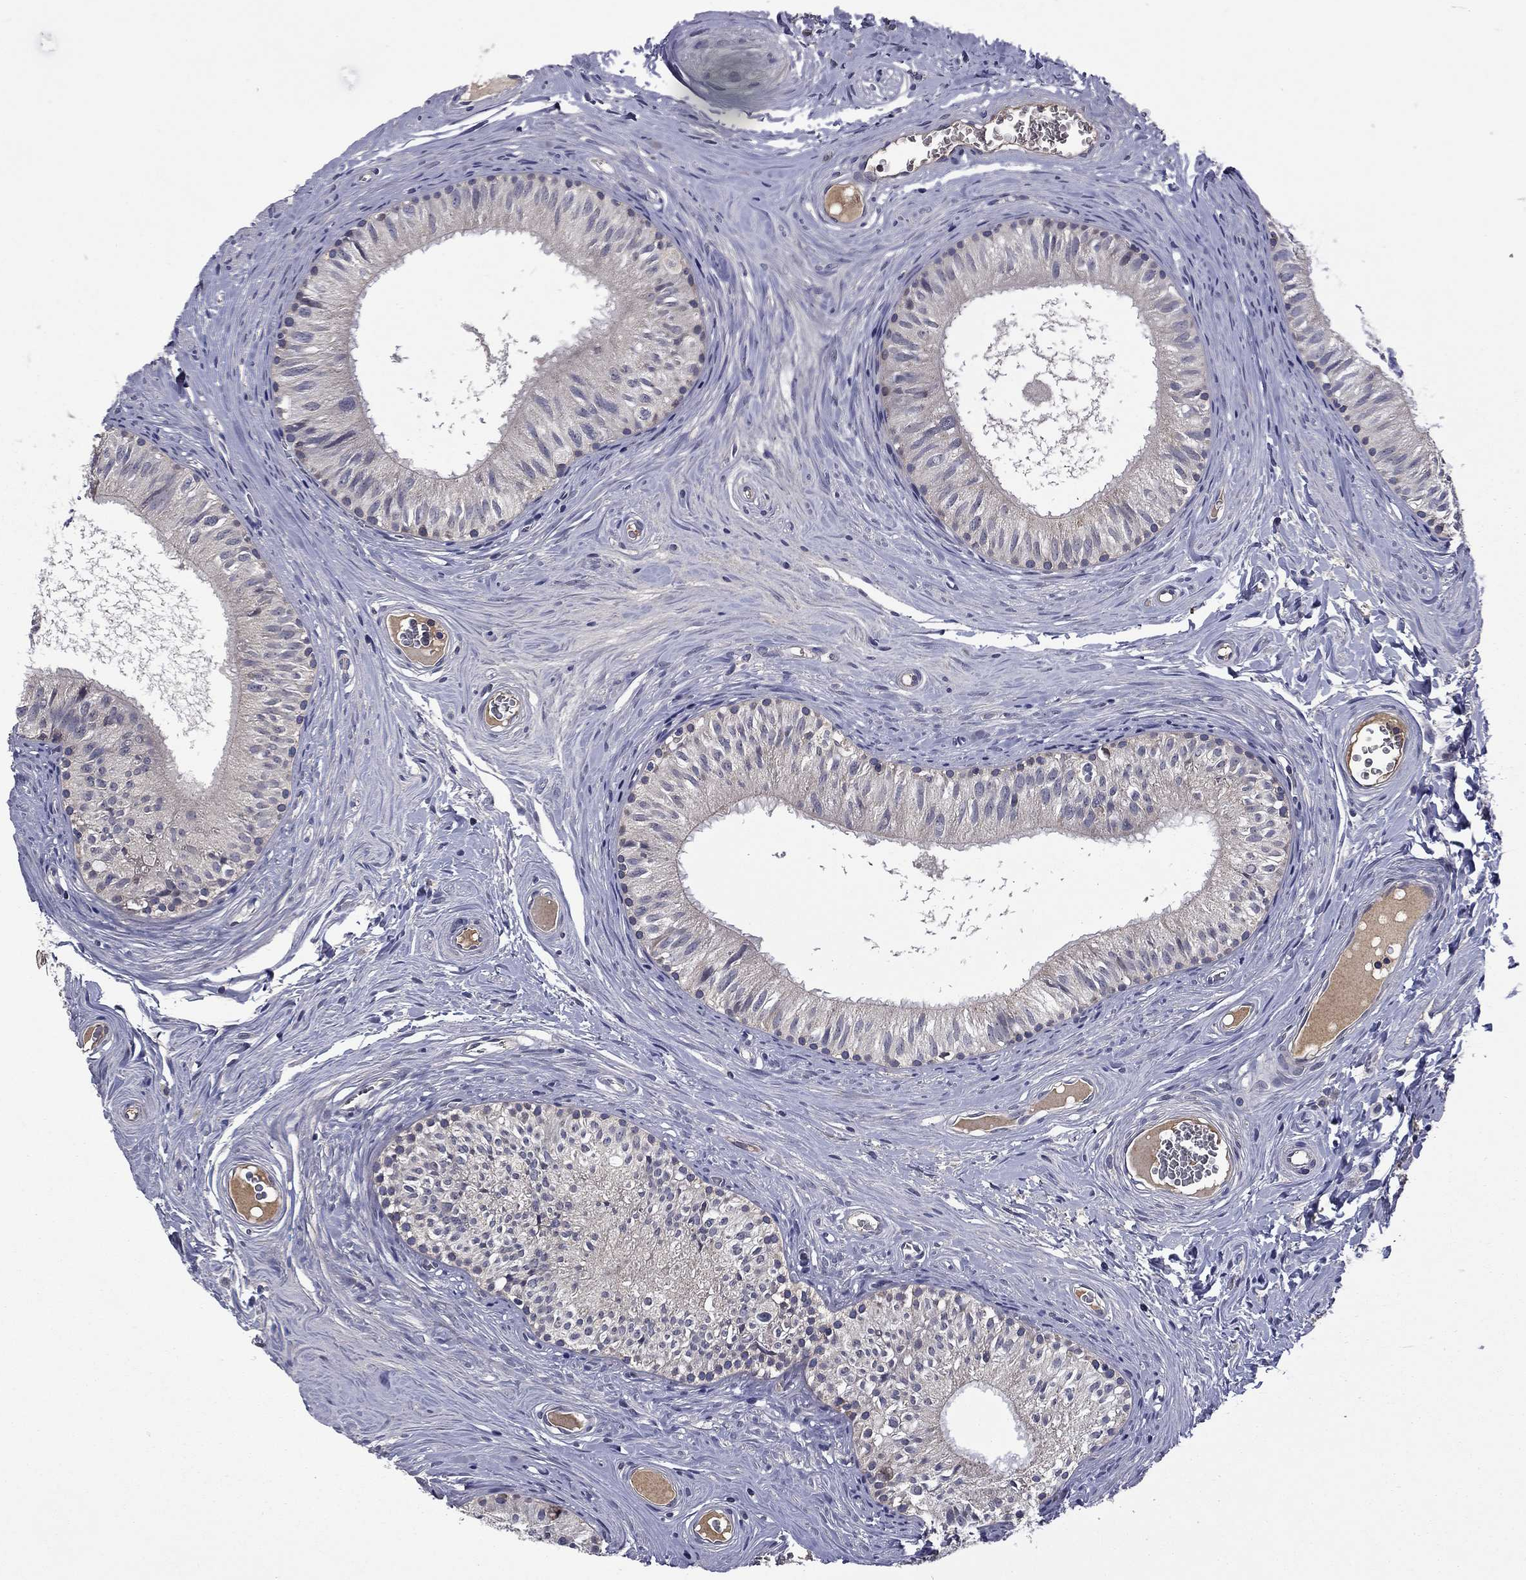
{"staining": {"intensity": "negative", "quantity": "none", "location": "none"}, "tissue": "epididymis", "cell_type": "Glandular cells", "image_type": "normal", "snomed": [{"axis": "morphology", "description": "Normal tissue, NOS"}, {"axis": "topography", "description": "Epididymis"}], "caption": "Glandular cells are negative for brown protein staining in benign epididymis. Brightfield microscopy of IHC stained with DAB (3,3'-diaminobenzidine) (brown) and hematoxylin (blue), captured at high magnification.", "gene": "CEACAM7", "patient": {"sex": "male", "age": 52}}